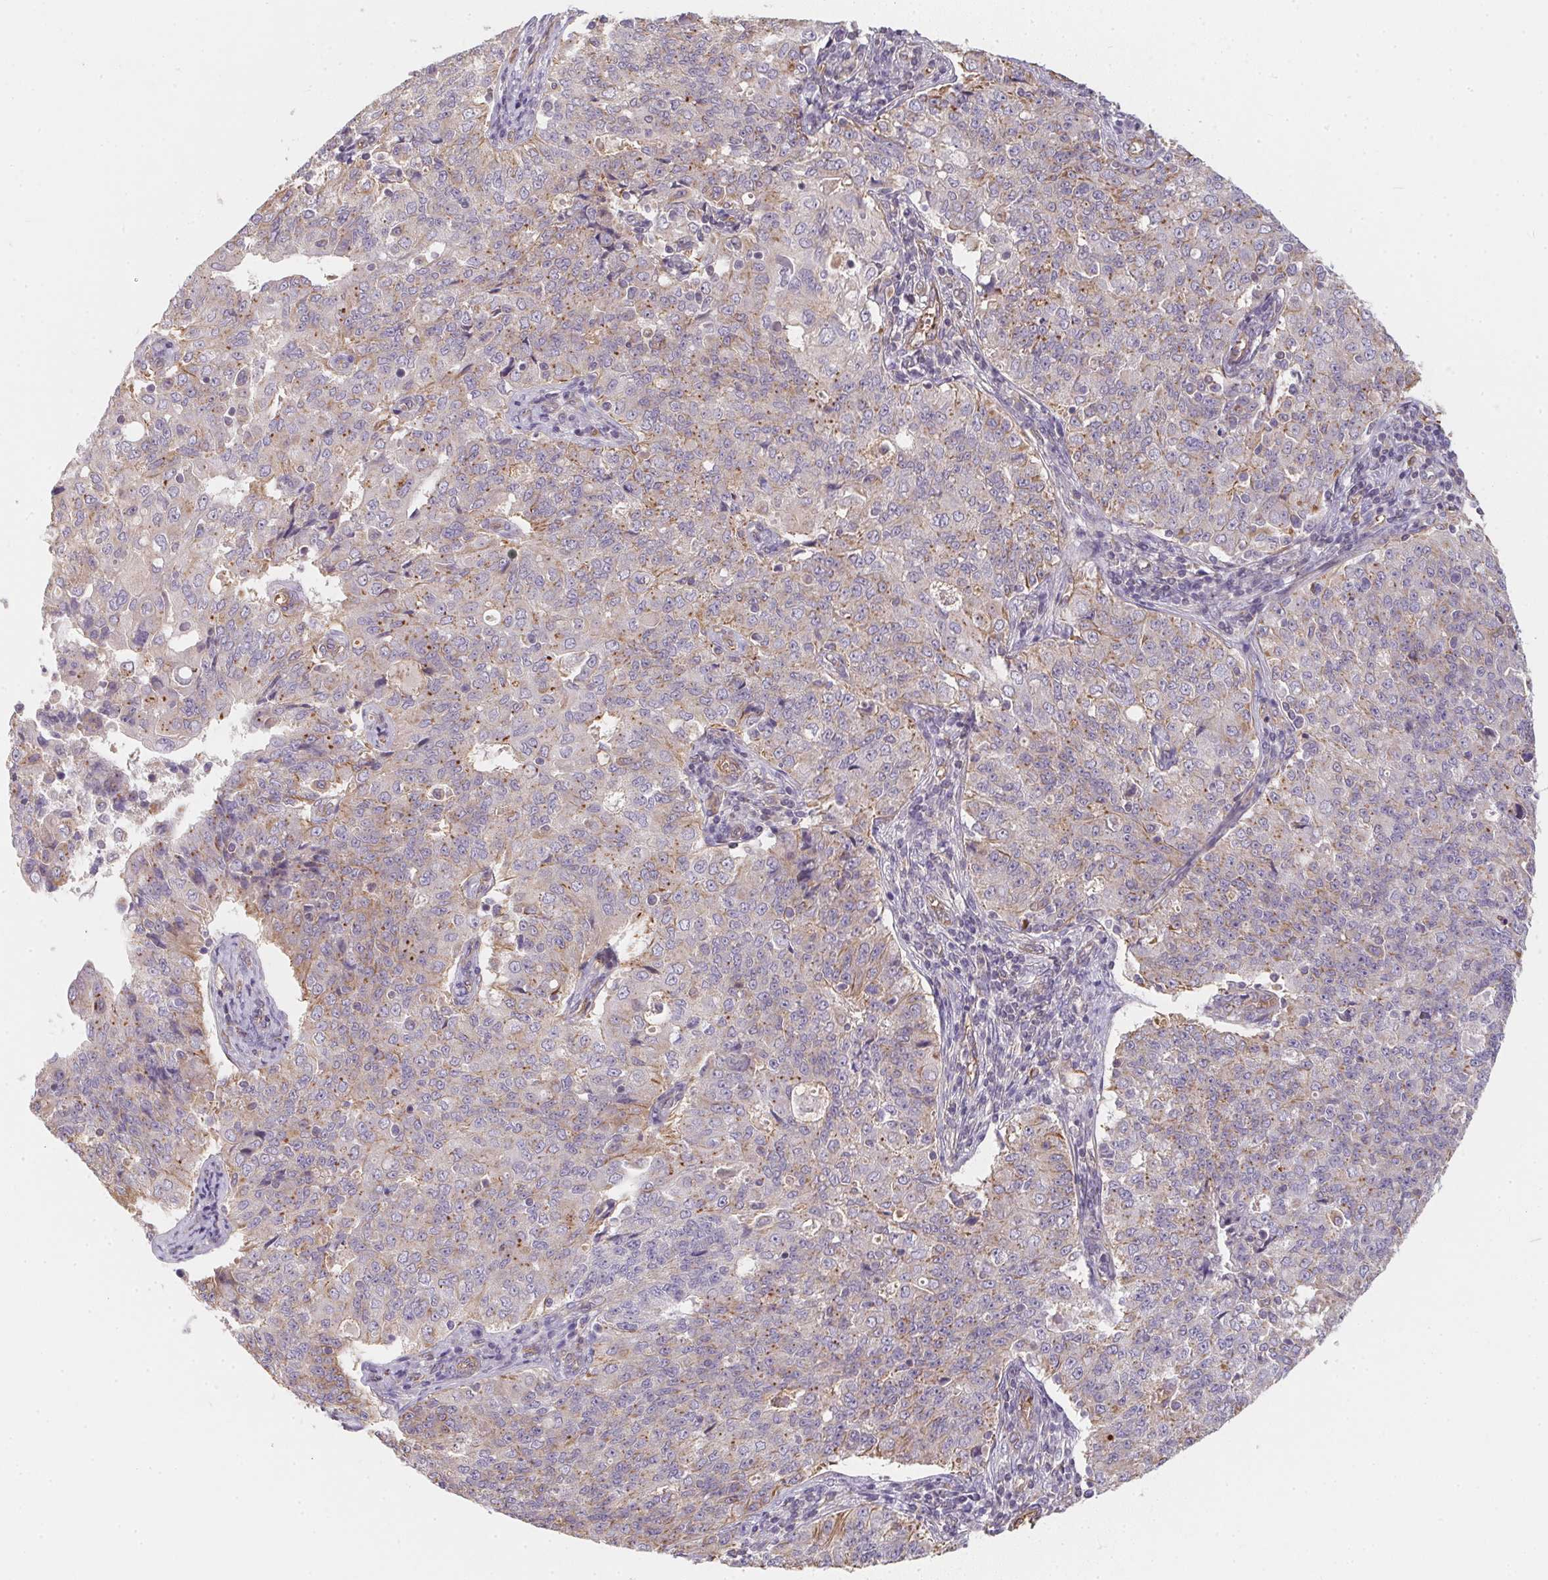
{"staining": {"intensity": "weak", "quantity": "<25%", "location": "cytoplasmic/membranous"}, "tissue": "endometrial cancer", "cell_type": "Tumor cells", "image_type": "cancer", "snomed": [{"axis": "morphology", "description": "Adenocarcinoma, NOS"}, {"axis": "topography", "description": "Endometrium"}], "caption": "Immunohistochemical staining of human endometrial adenocarcinoma exhibits no significant staining in tumor cells.", "gene": "TBKBP1", "patient": {"sex": "female", "age": 43}}